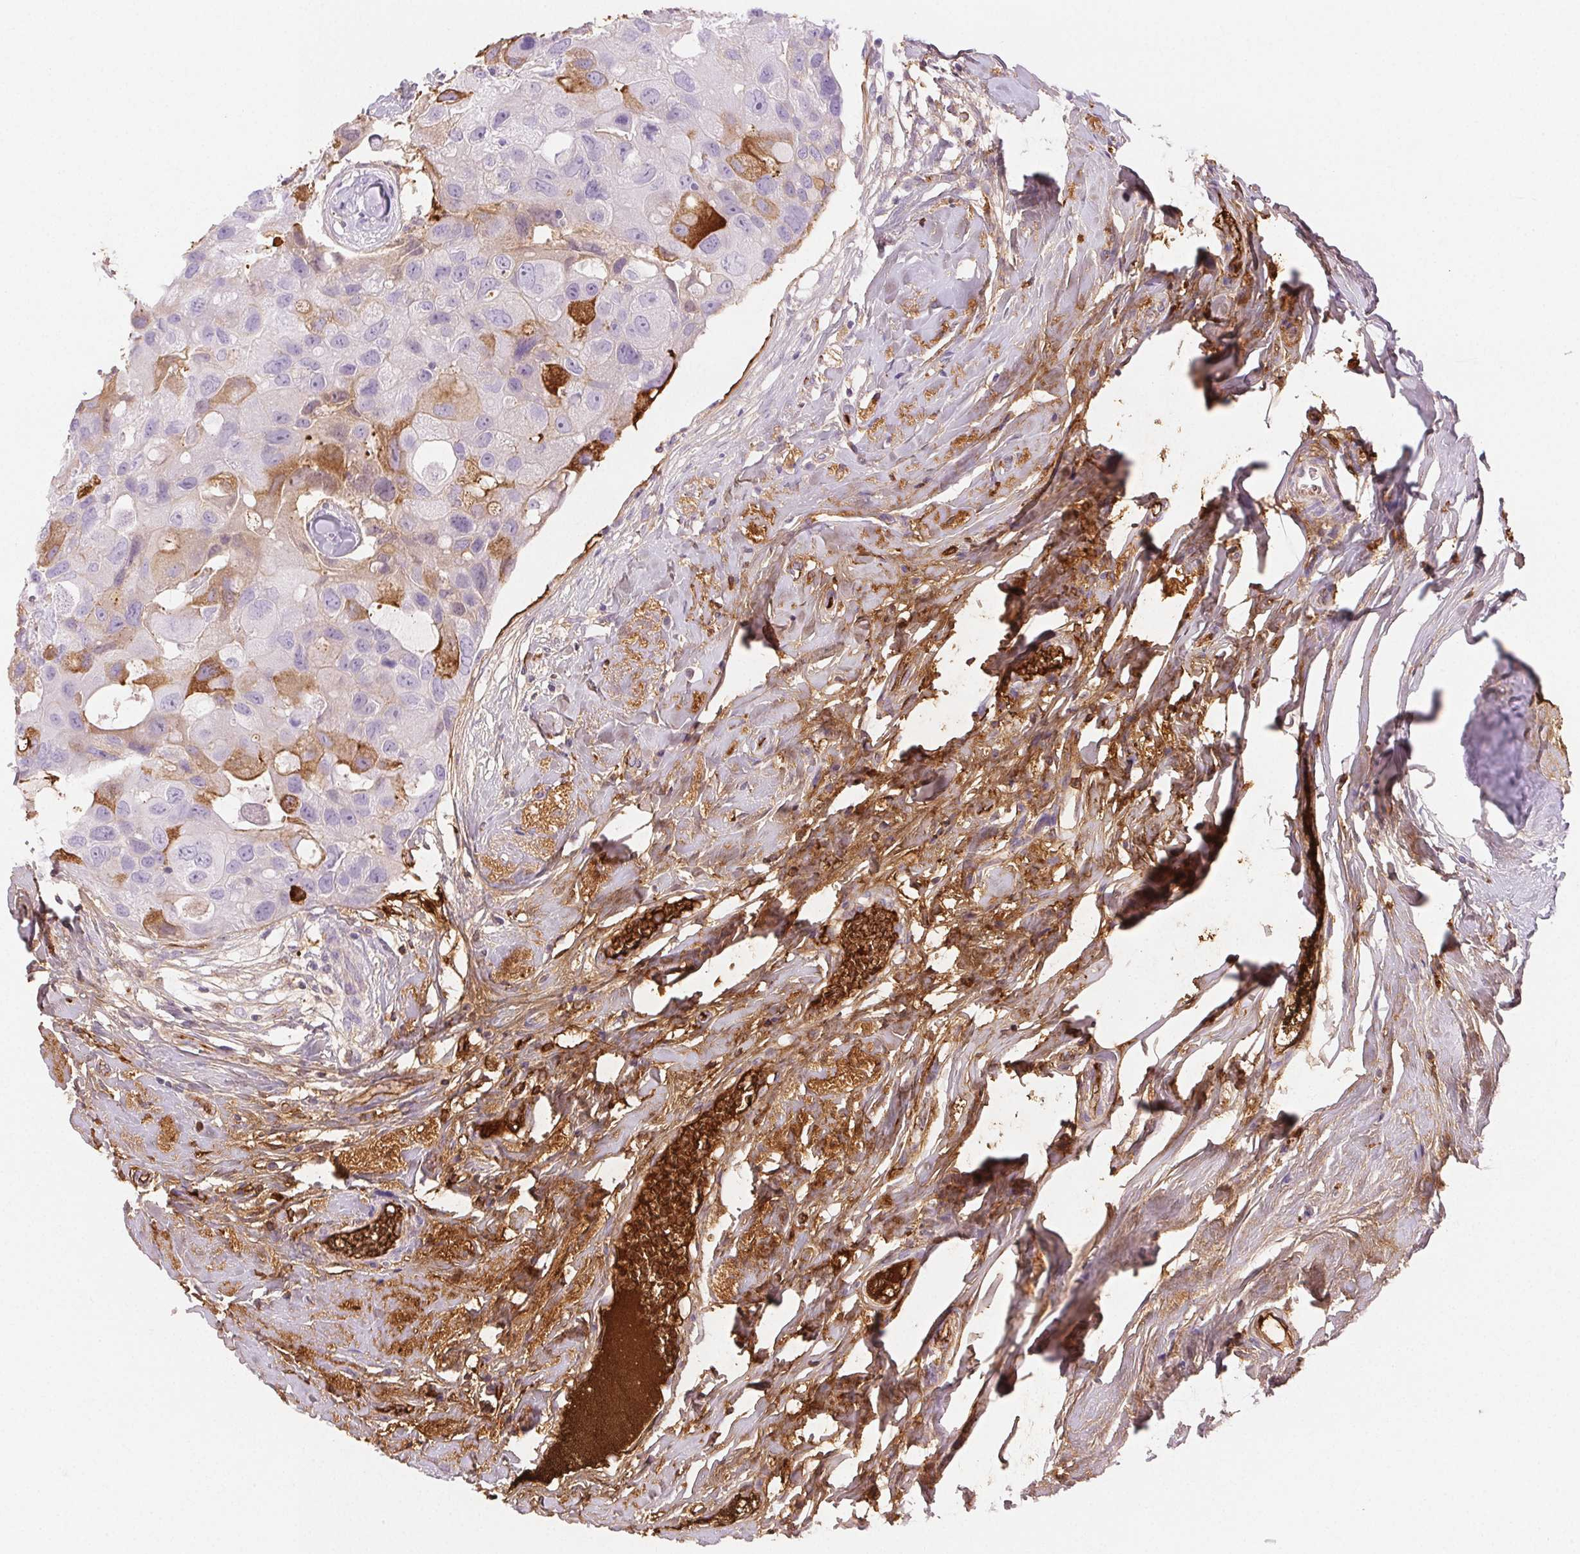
{"staining": {"intensity": "moderate", "quantity": "<25%", "location": "cytoplasmic/membranous"}, "tissue": "breast cancer", "cell_type": "Tumor cells", "image_type": "cancer", "snomed": [{"axis": "morphology", "description": "Duct carcinoma"}, {"axis": "topography", "description": "Breast"}], "caption": "Protein staining of intraductal carcinoma (breast) tissue shows moderate cytoplasmic/membranous staining in approximately <25% of tumor cells.", "gene": "FGA", "patient": {"sex": "female", "age": 43}}